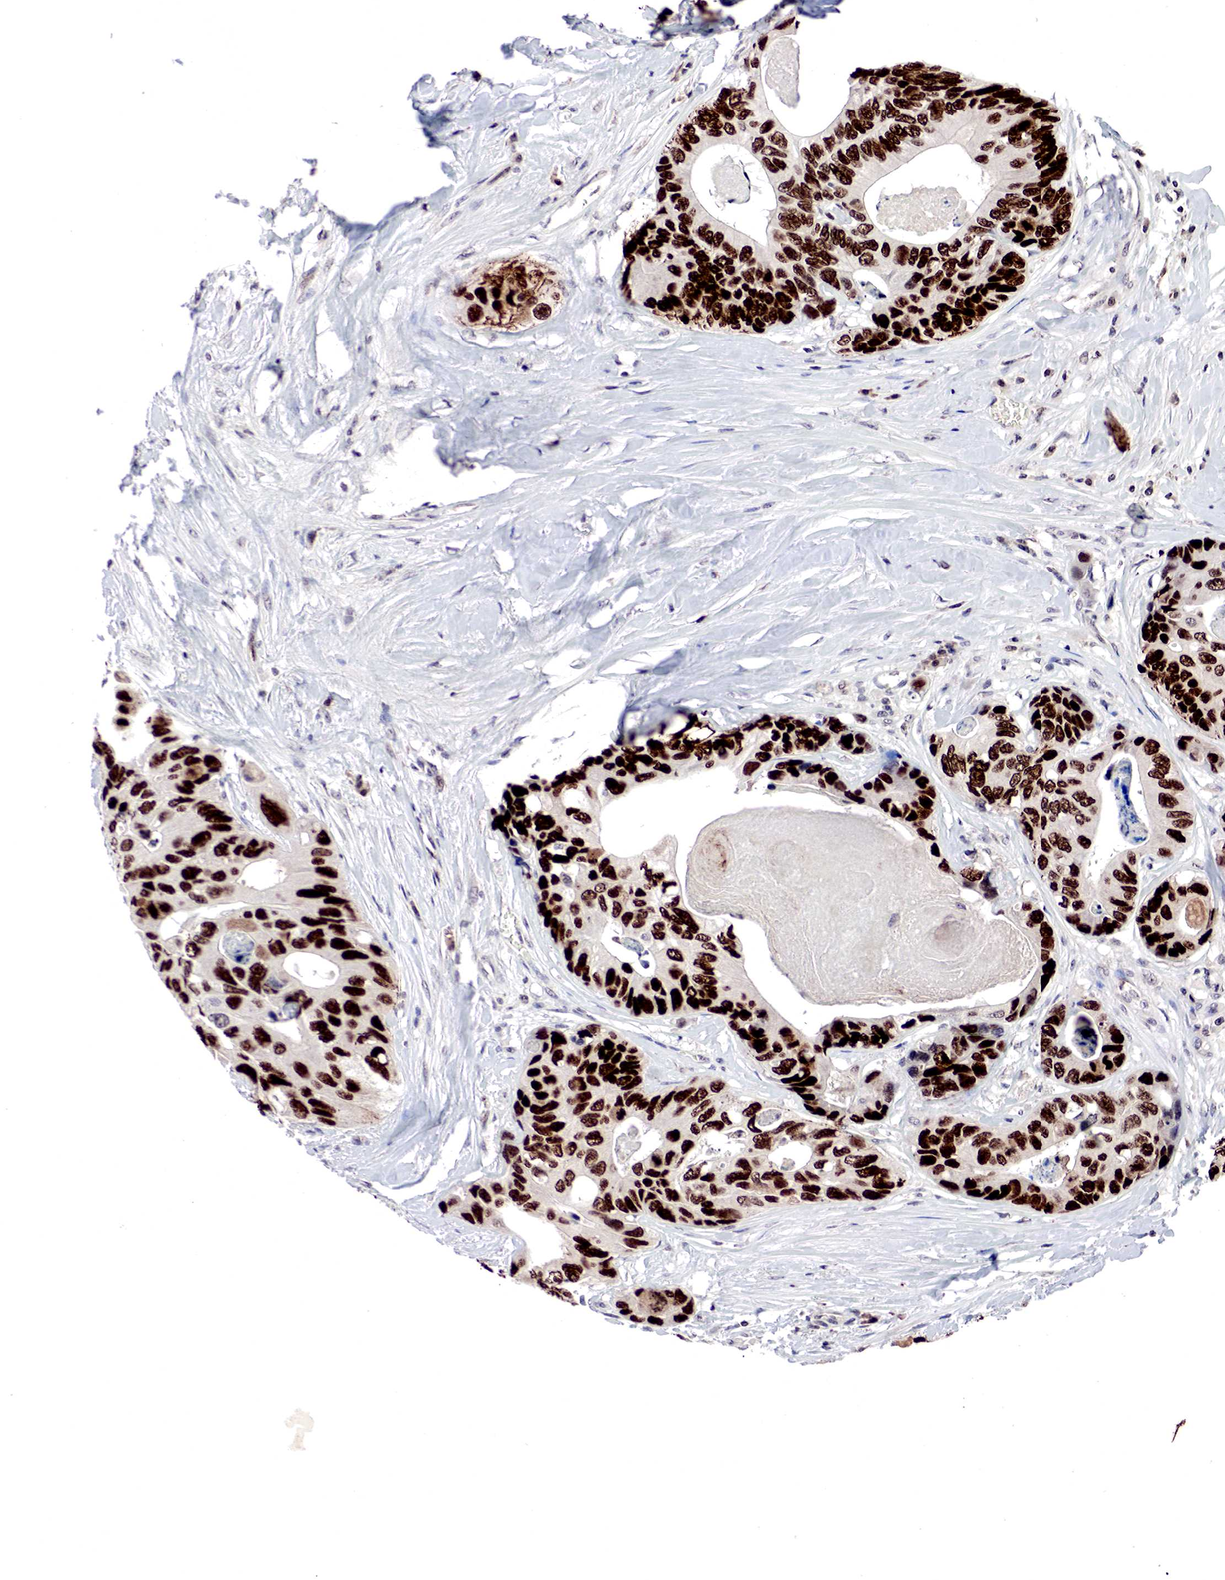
{"staining": {"intensity": "strong", "quantity": ">75%", "location": "nuclear"}, "tissue": "colorectal cancer", "cell_type": "Tumor cells", "image_type": "cancer", "snomed": [{"axis": "morphology", "description": "Adenocarcinoma, NOS"}, {"axis": "topography", "description": "Colon"}], "caption": "An image showing strong nuclear expression in about >75% of tumor cells in adenocarcinoma (colorectal), as visualized by brown immunohistochemical staining.", "gene": "DACH2", "patient": {"sex": "female", "age": 86}}